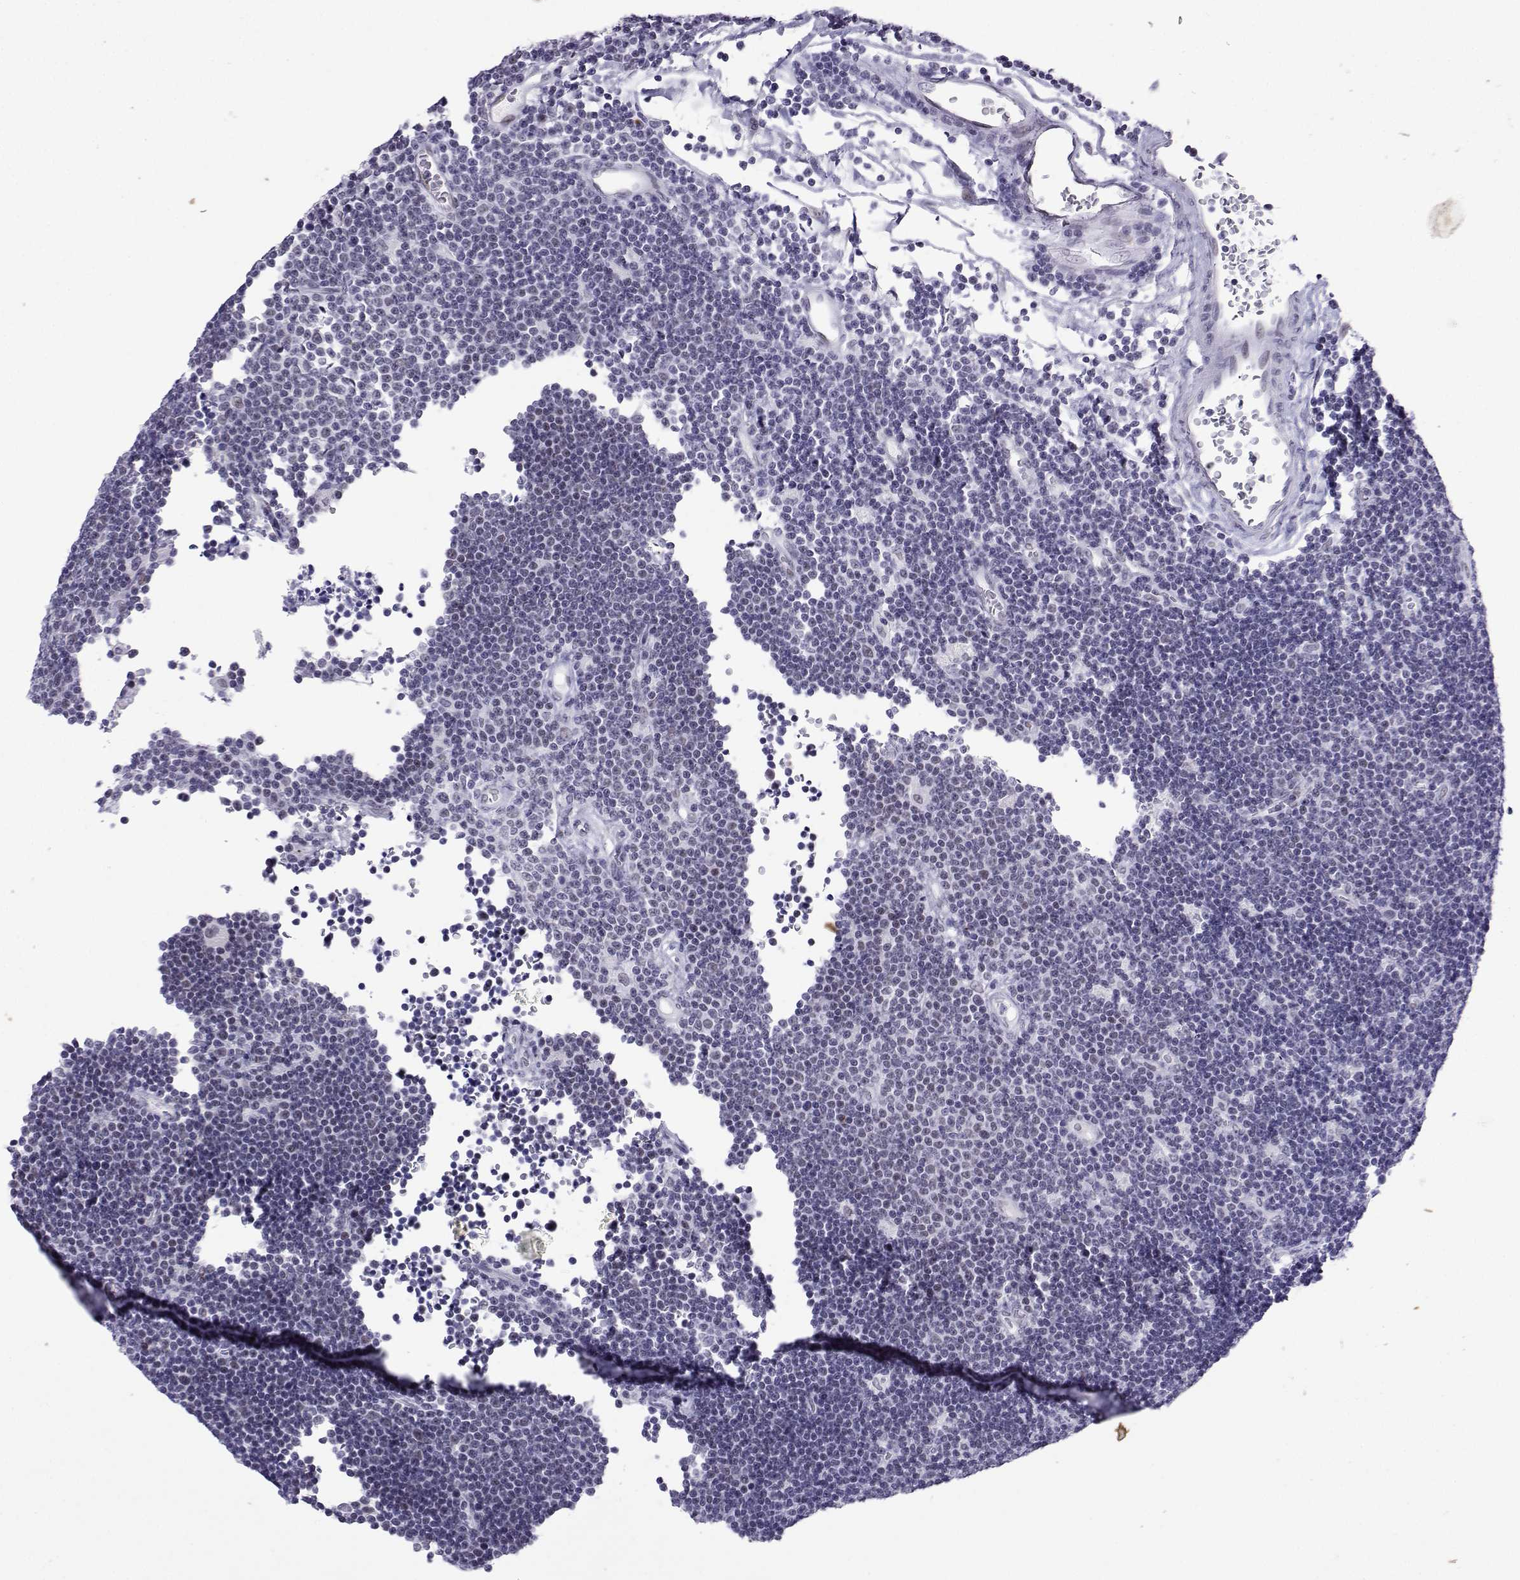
{"staining": {"intensity": "negative", "quantity": "none", "location": "none"}, "tissue": "lymphoma", "cell_type": "Tumor cells", "image_type": "cancer", "snomed": [{"axis": "morphology", "description": "Malignant lymphoma, non-Hodgkin's type, Low grade"}, {"axis": "topography", "description": "Brain"}], "caption": "This photomicrograph is of lymphoma stained with IHC to label a protein in brown with the nuclei are counter-stained blue. There is no positivity in tumor cells.", "gene": "LORICRIN", "patient": {"sex": "female", "age": 66}}